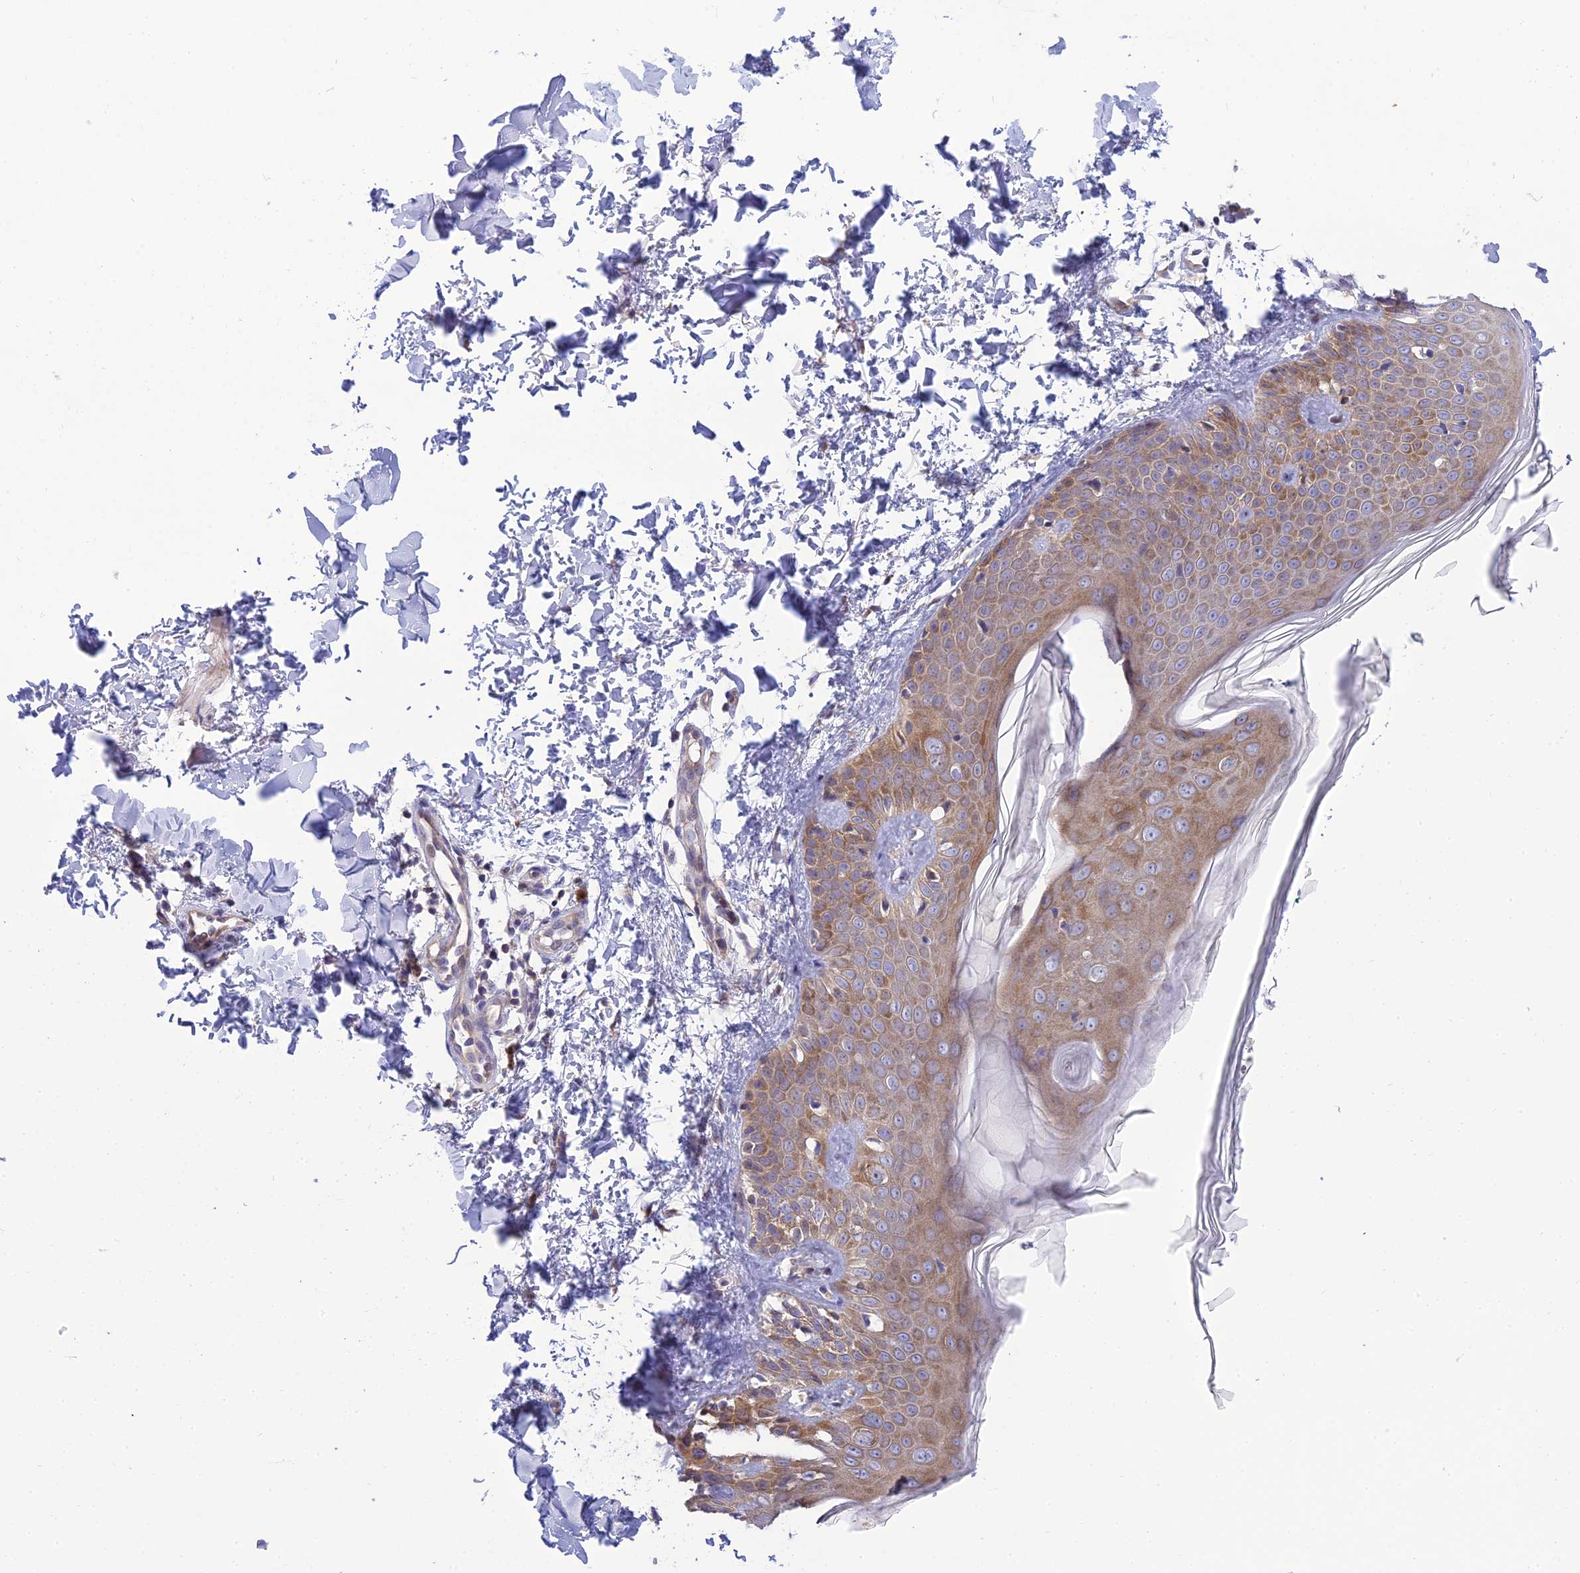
{"staining": {"intensity": "negative", "quantity": "none", "location": "none"}, "tissue": "skin", "cell_type": "Fibroblasts", "image_type": "normal", "snomed": [{"axis": "morphology", "description": "Normal tissue, NOS"}, {"axis": "topography", "description": "Skin"}], "caption": "Immunohistochemistry (IHC) micrograph of normal skin: human skin stained with DAB (3,3'-diaminobenzidine) shows no significant protein positivity in fibroblasts.", "gene": "CLCN7", "patient": {"sex": "male", "age": 37}}